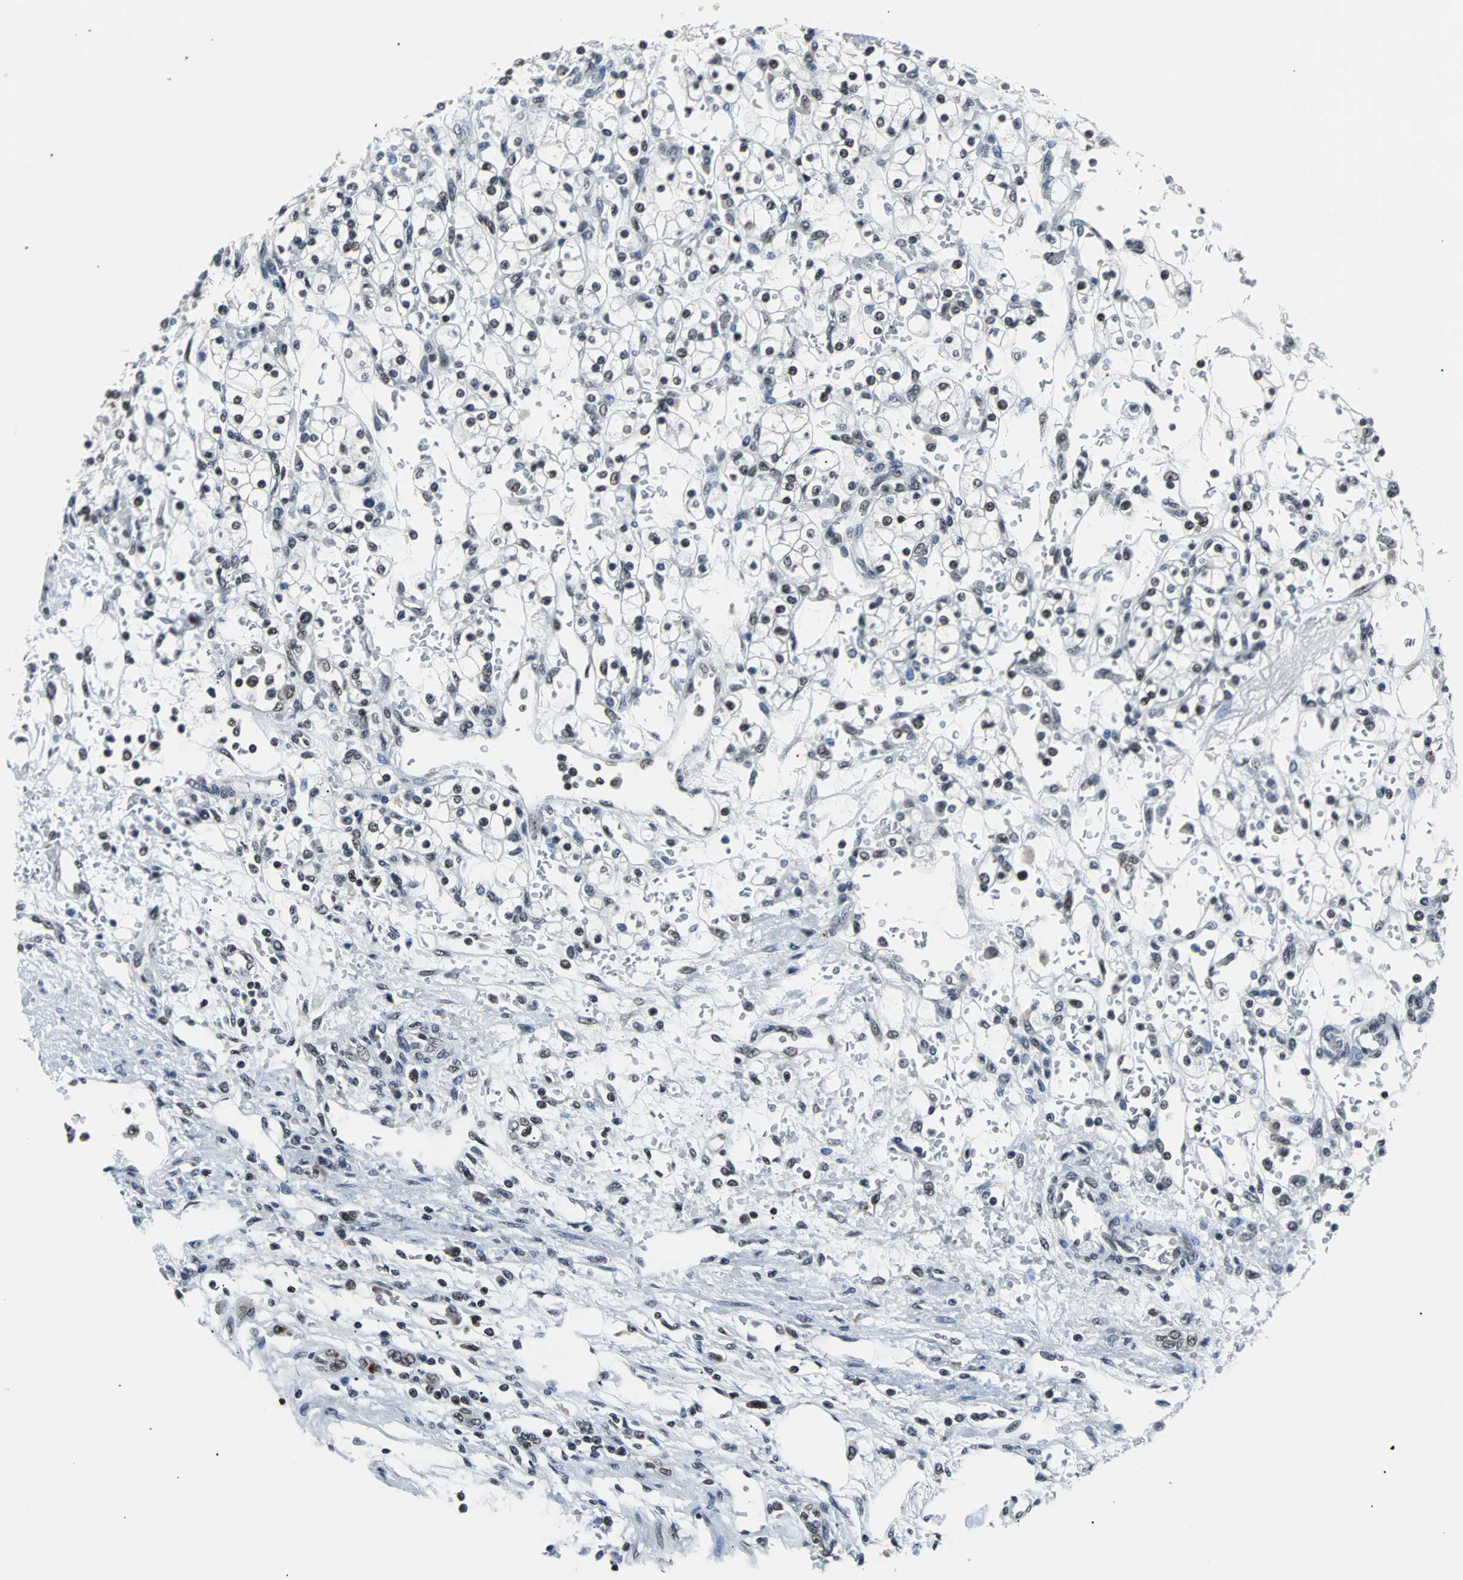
{"staining": {"intensity": "weak", "quantity": "<25%", "location": "nuclear"}, "tissue": "renal cancer", "cell_type": "Tumor cells", "image_type": "cancer", "snomed": [{"axis": "morphology", "description": "Normal tissue, NOS"}, {"axis": "morphology", "description": "Adenocarcinoma, NOS"}, {"axis": "topography", "description": "Kidney"}], "caption": "An immunohistochemistry histopathology image of renal cancer is shown. There is no staining in tumor cells of renal cancer. (IHC, brightfield microscopy, high magnification).", "gene": "USP28", "patient": {"sex": "female", "age": 55}}